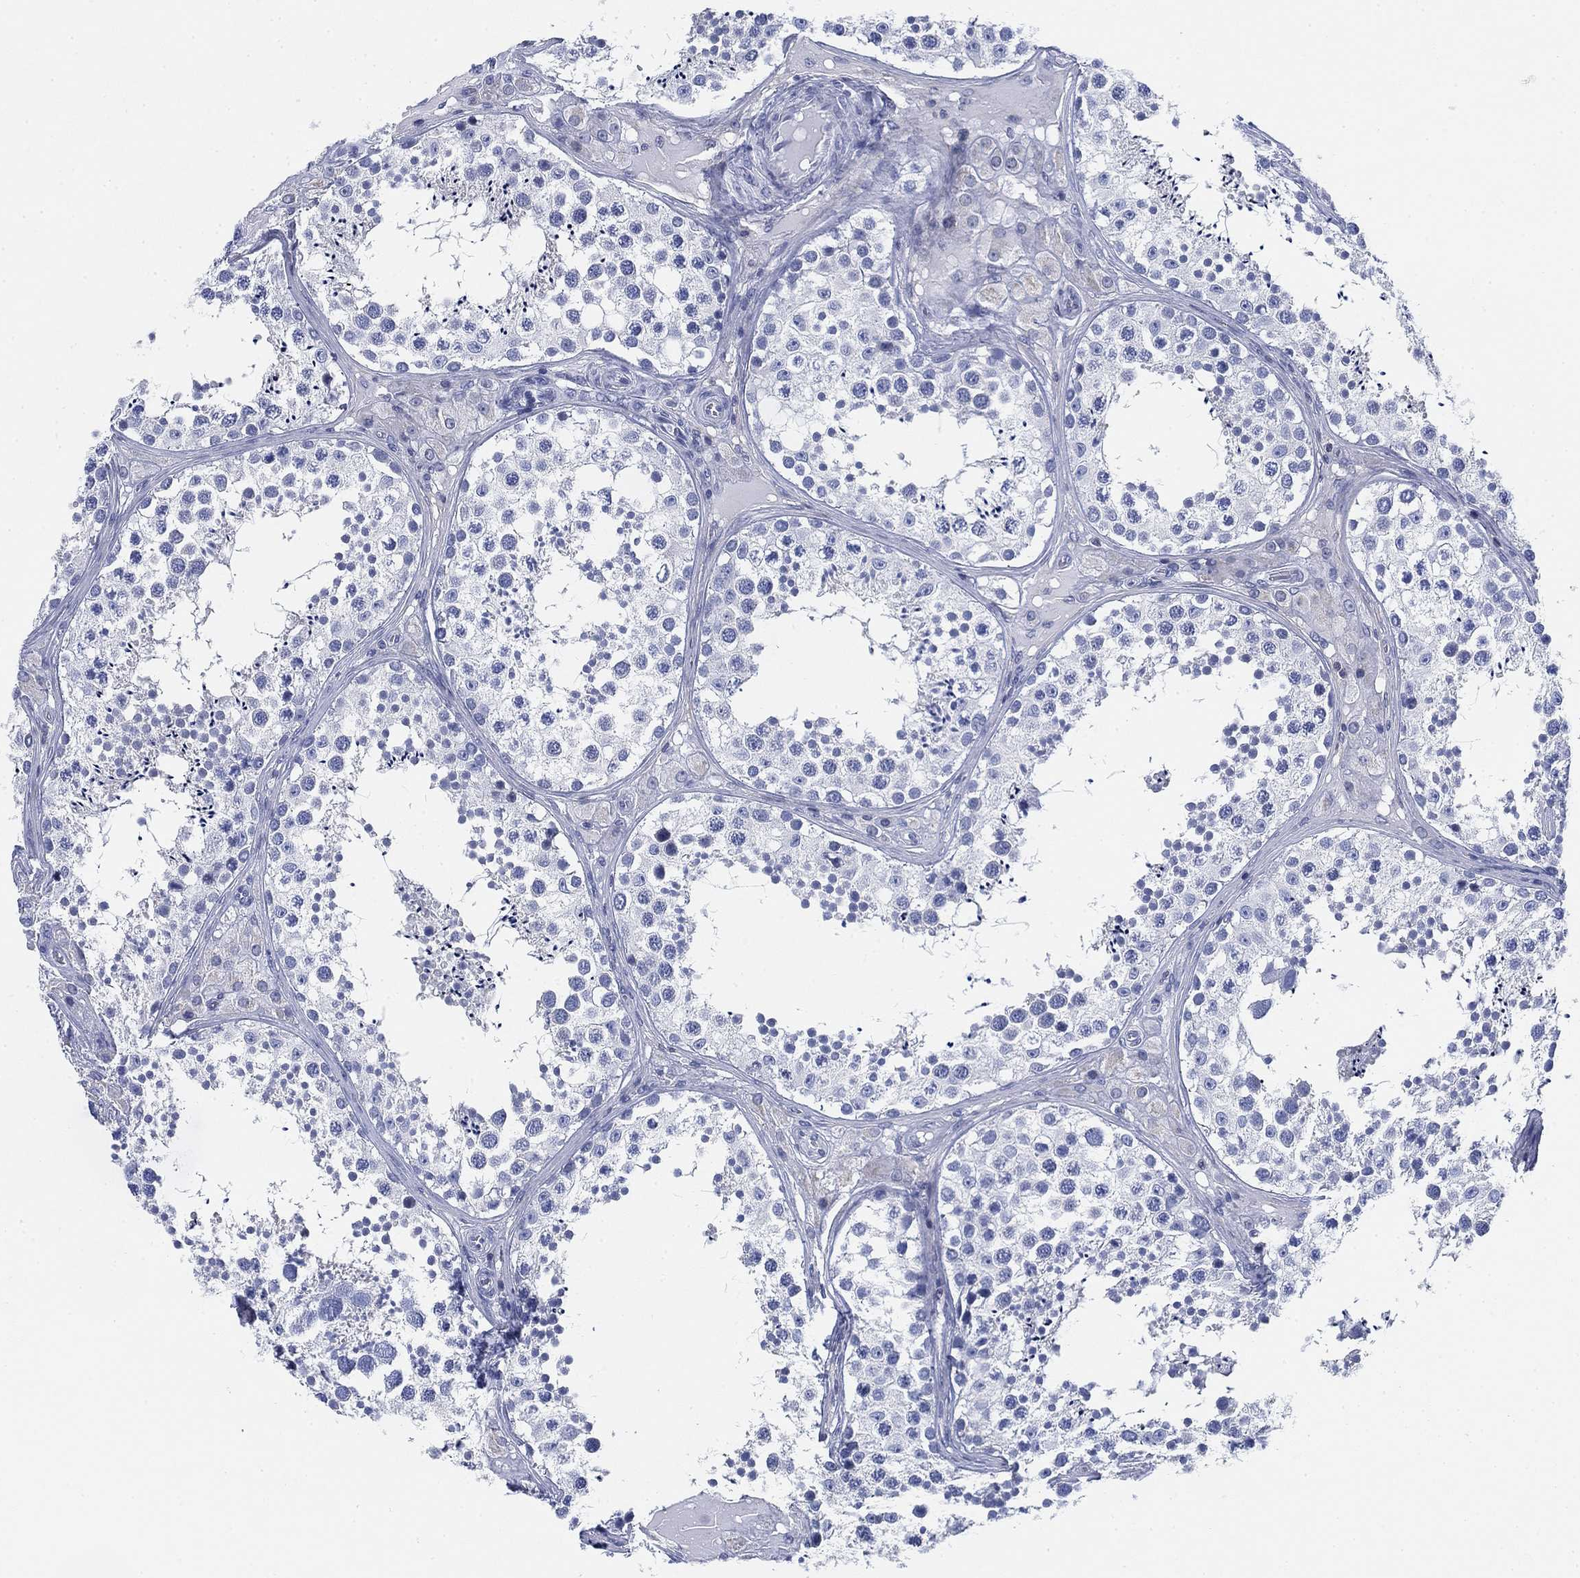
{"staining": {"intensity": "negative", "quantity": "none", "location": "none"}, "tissue": "testis", "cell_type": "Cells in seminiferous ducts", "image_type": "normal", "snomed": [{"axis": "morphology", "description": "Normal tissue, NOS"}, {"axis": "topography", "description": "Testis"}], "caption": "The micrograph shows no staining of cells in seminiferous ducts in unremarkable testis. (DAB (3,3'-diaminobenzidine) IHC visualized using brightfield microscopy, high magnification).", "gene": "FYB1", "patient": {"sex": "male", "age": 34}}